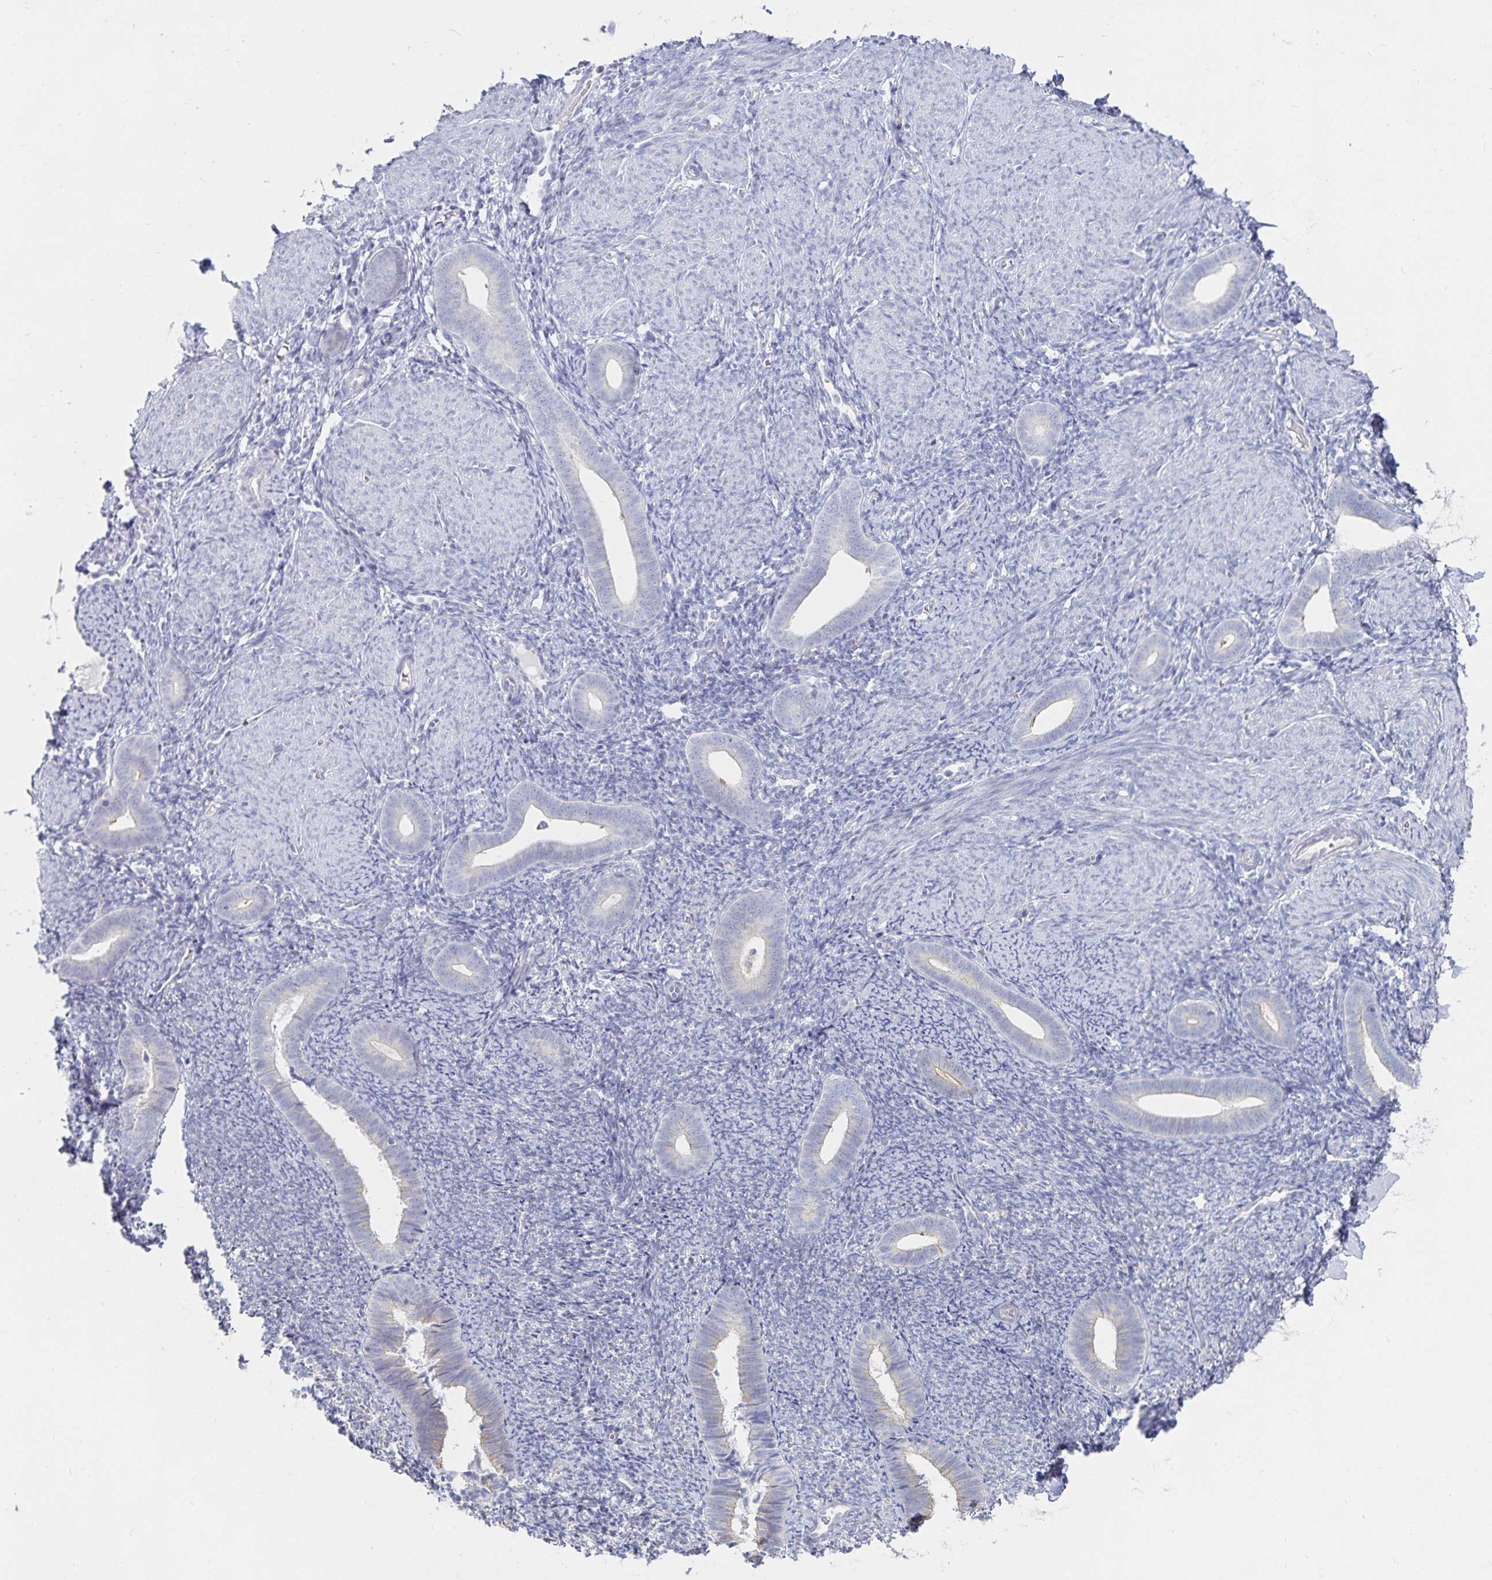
{"staining": {"intensity": "negative", "quantity": "none", "location": "none"}, "tissue": "endometrium", "cell_type": "Cells in endometrial stroma", "image_type": "normal", "snomed": [{"axis": "morphology", "description": "Normal tissue, NOS"}, {"axis": "topography", "description": "Endometrium"}], "caption": "Protein analysis of benign endometrium exhibits no significant positivity in cells in endometrial stroma. (Immunohistochemistry, brightfield microscopy, high magnification).", "gene": "SFTPA1", "patient": {"sex": "female", "age": 39}}